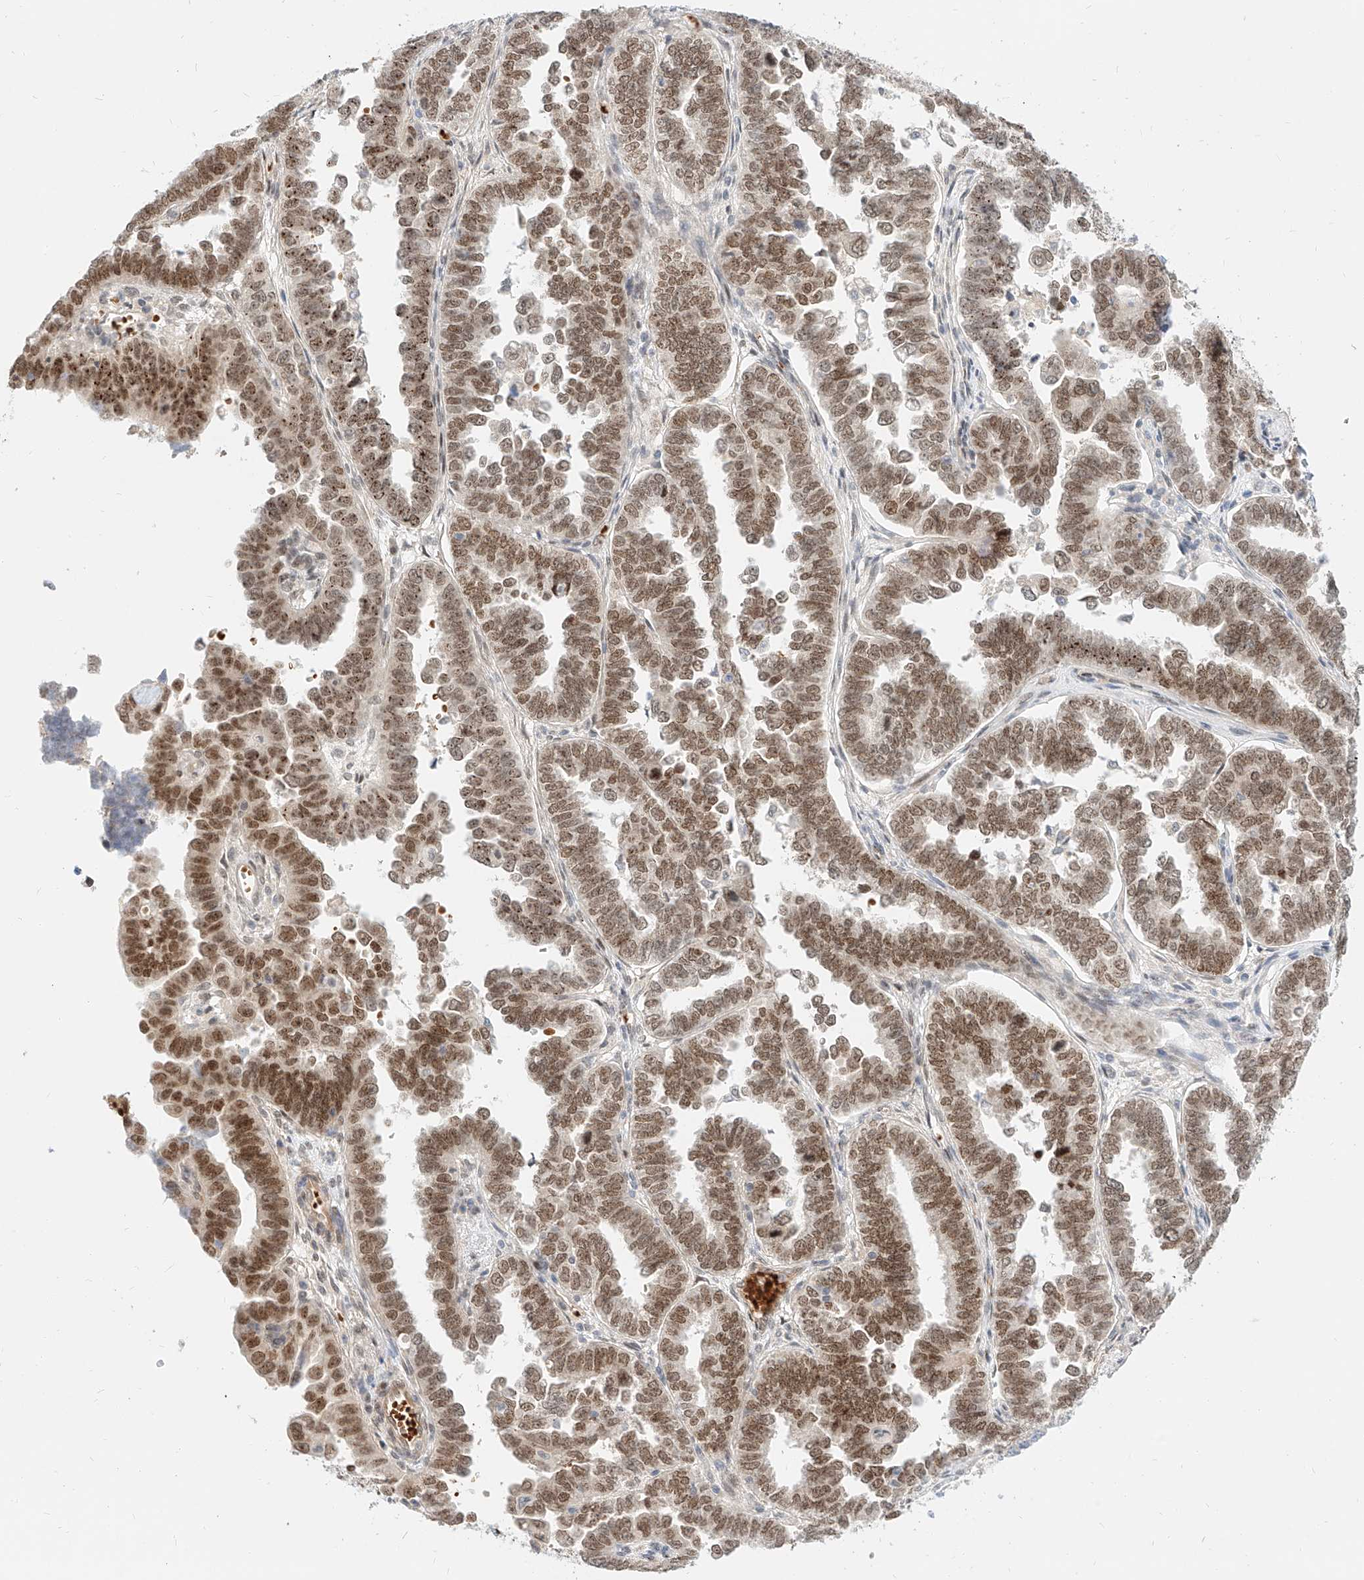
{"staining": {"intensity": "moderate", "quantity": ">75%", "location": "nuclear"}, "tissue": "endometrial cancer", "cell_type": "Tumor cells", "image_type": "cancer", "snomed": [{"axis": "morphology", "description": "Adenocarcinoma, NOS"}, {"axis": "topography", "description": "Endometrium"}], "caption": "Protein expression analysis of human adenocarcinoma (endometrial) reveals moderate nuclear staining in approximately >75% of tumor cells. (DAB (3,3'-diaminobenzidine) IHC, brown staining for protein, blue staining for nuclei).", "gene": "CBX8", "patient": {"sex": "female", "age": 75}}